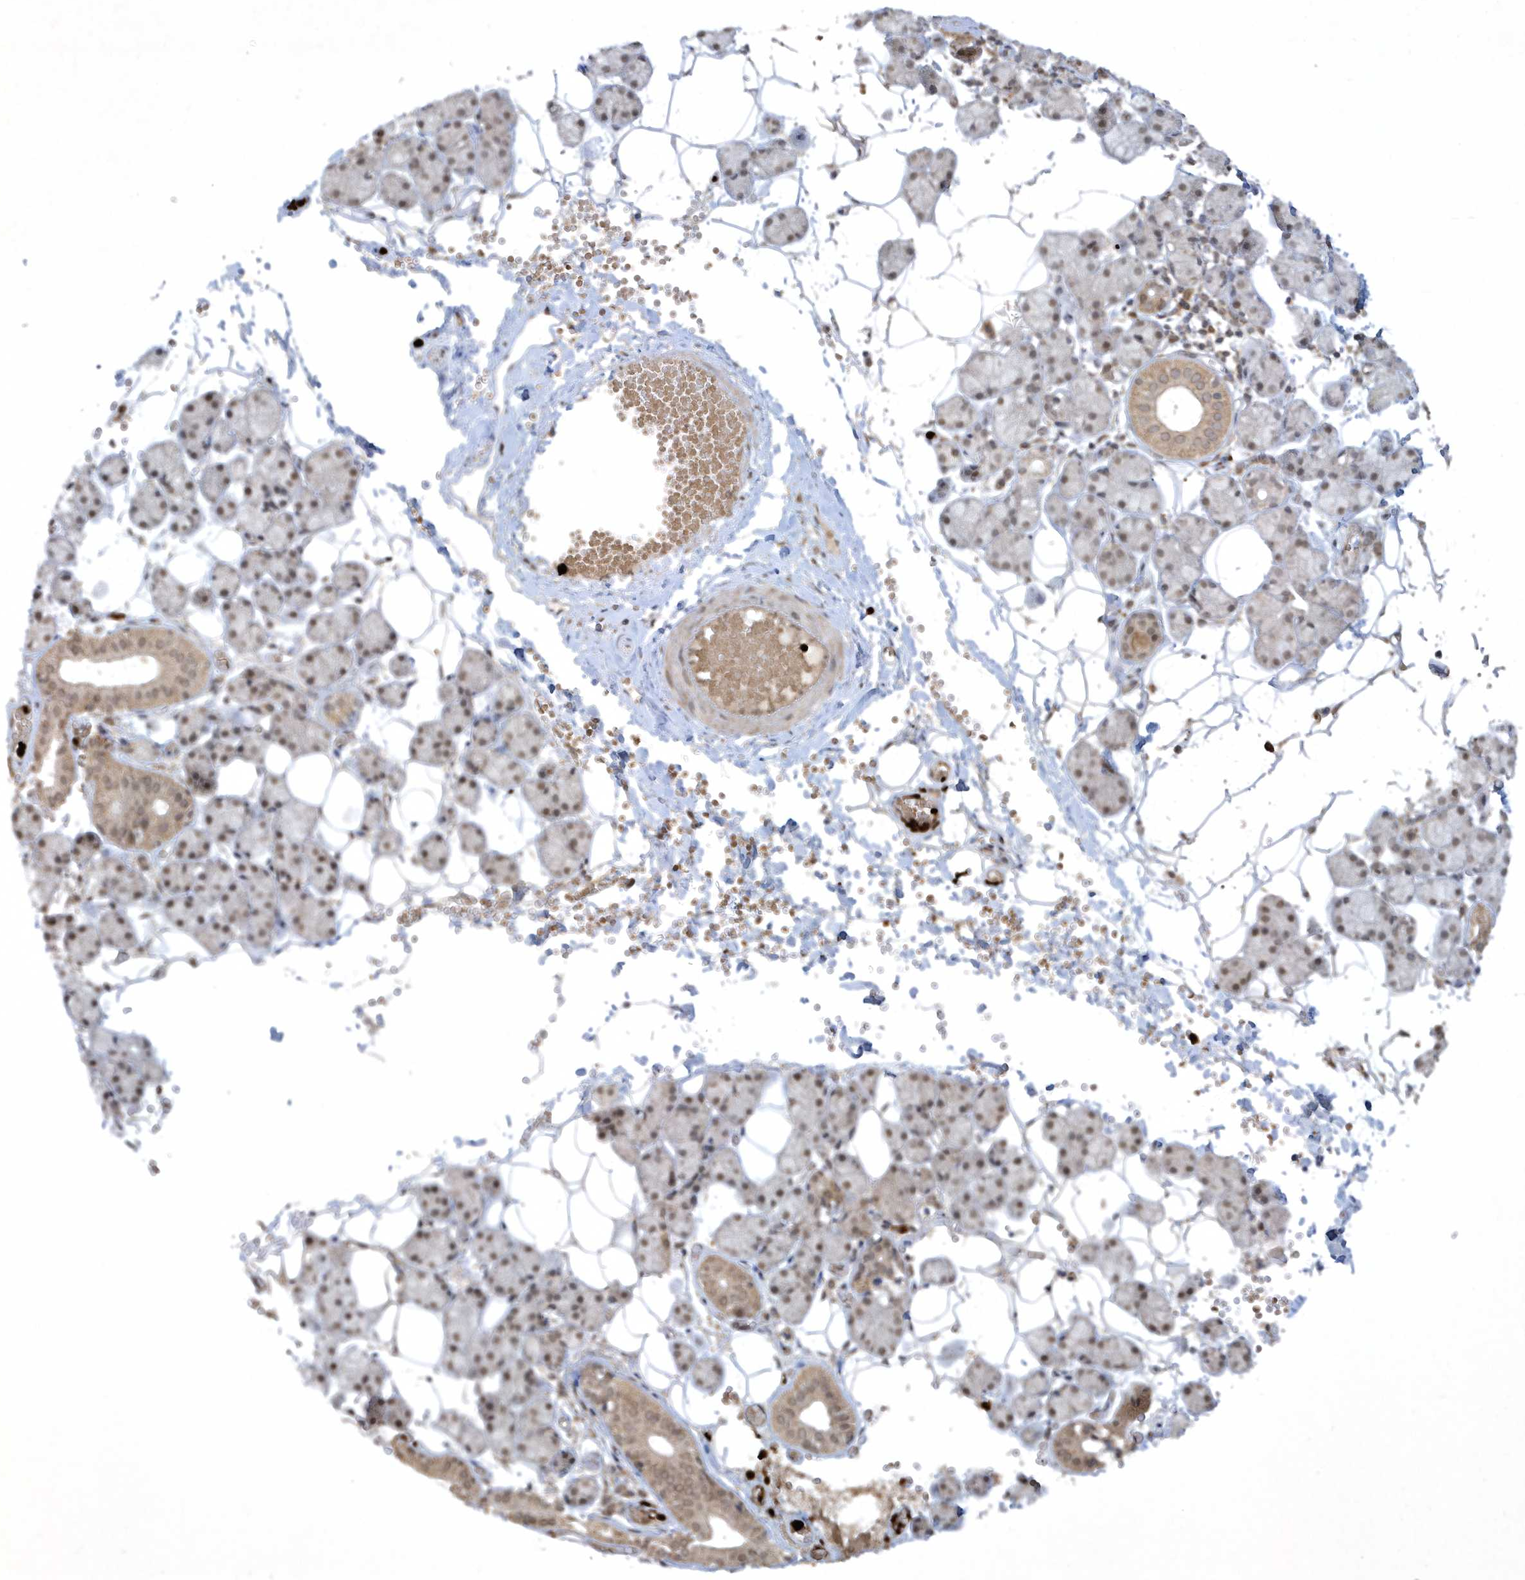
{"staining": {"intensity": "moderate", "quantity": "25%-75%", "location": "cytoplasmic/membranous,nuclear"}, "tissue": "salivary gland", "cell_type": "Glandular cells", "image_type": "normal", "snomed": [{"axis": "morphology", "description": "Normal tissue, NOS"}, {"axis": "topography", "description": "Salivary gland"}], "caption": "A high-resolution histopathology image shows immunohistochemistry (IHC) staining of normal salivary gland, which displays moderate cytoplasmic/membranous,nuclear staining in about 25%-75% of glandular cells.", "gene": "ZNF213", "patient": {"sex": "female", "age": 33}}